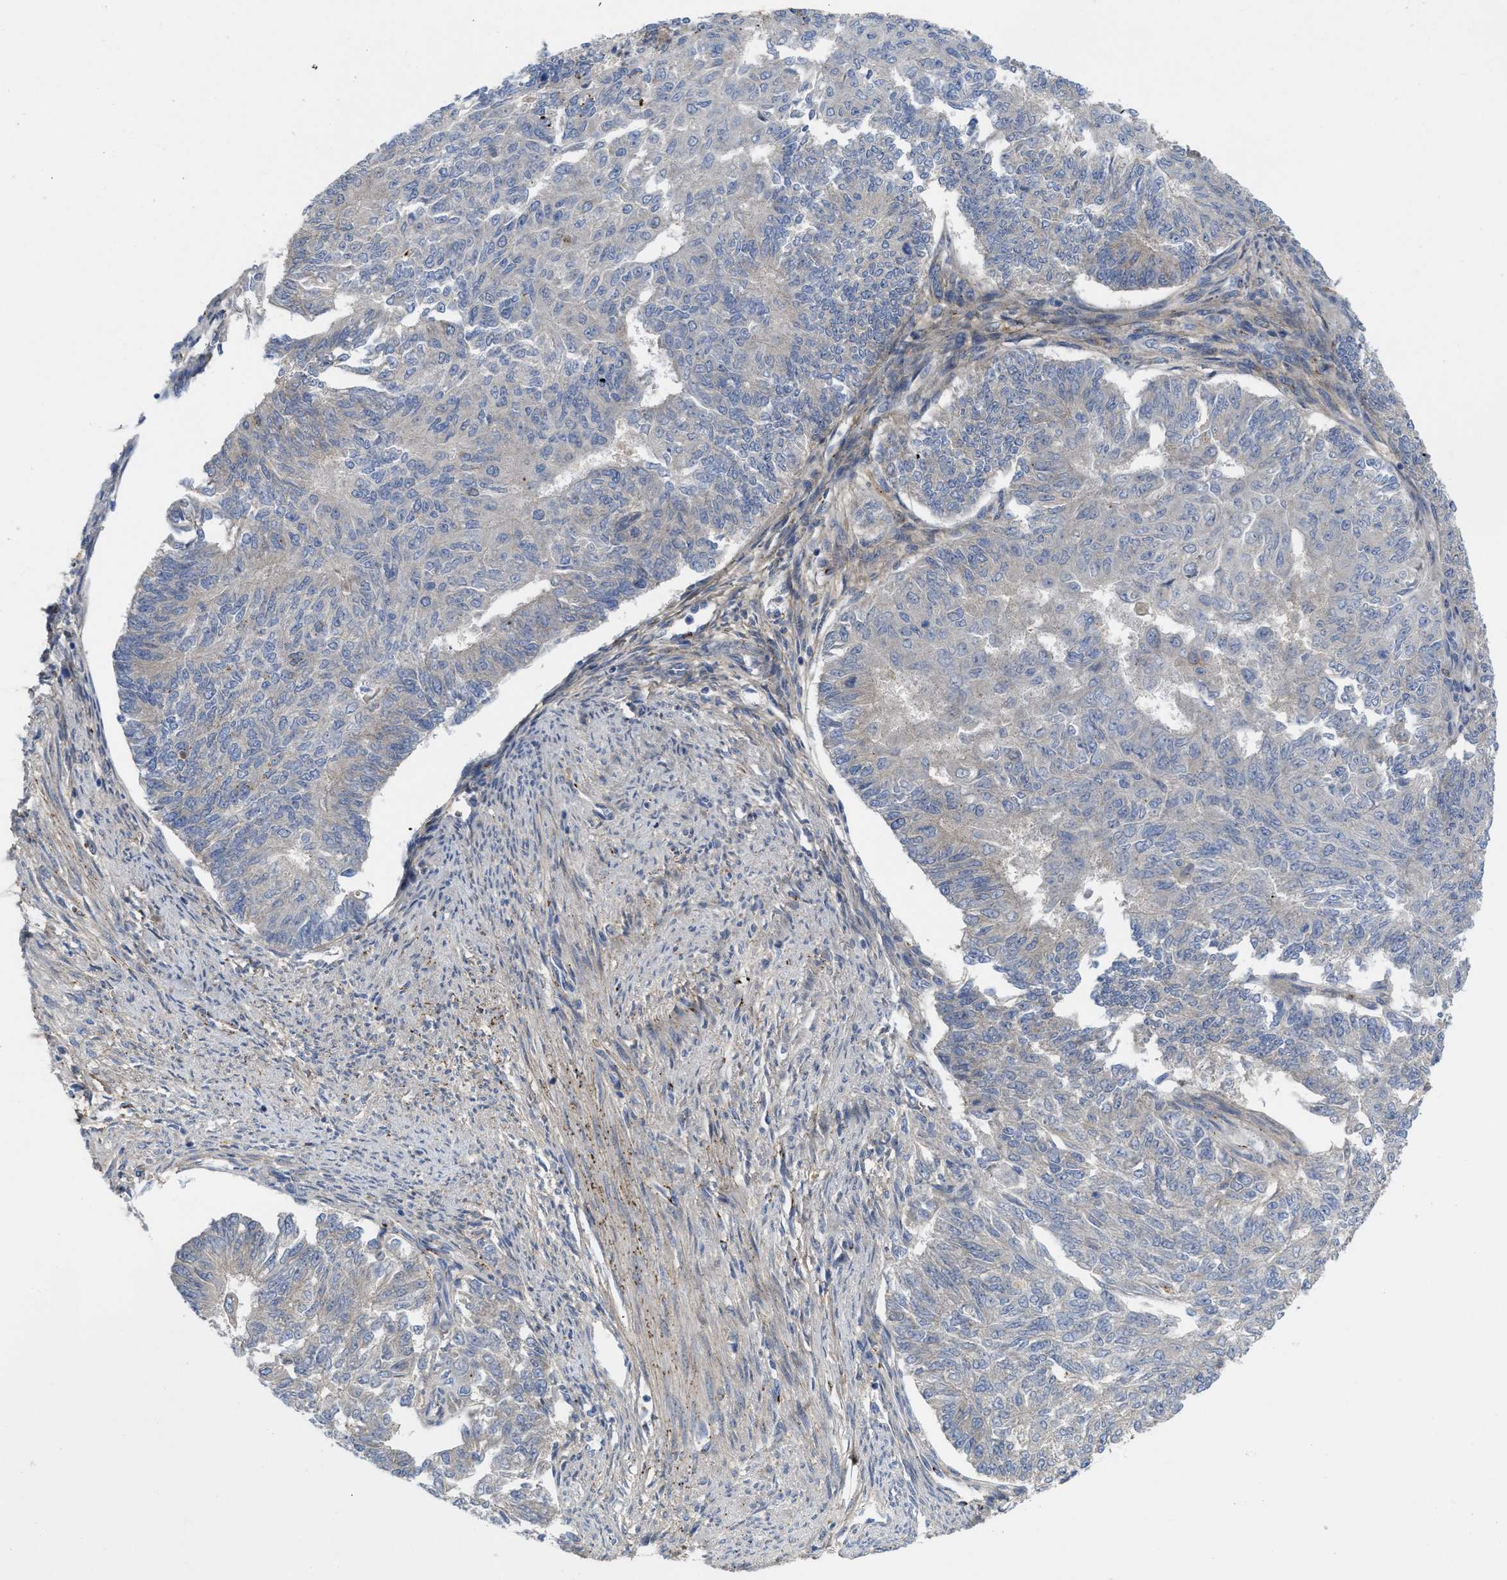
{"staining": {"intensity": "negative", "quantity": "none", "location": "none"}, "tissue": "endometrial cancer", "cell_type": "Tumor cells", "image_type": "cancer", "snomed": [{"axis": "morphology", "description": "Adenocarcinoma, NOS"}, {"axis": "topography", "description": "Endometrium"}], "caption": "DAB immunohistochemical staining of endometrial adenocarcinoma exhibits no significant positivity in tumor cells. Nuclei are stained in blue.", "gene": "ZNF70", "patient": {"sex": "female", "age": 32}}